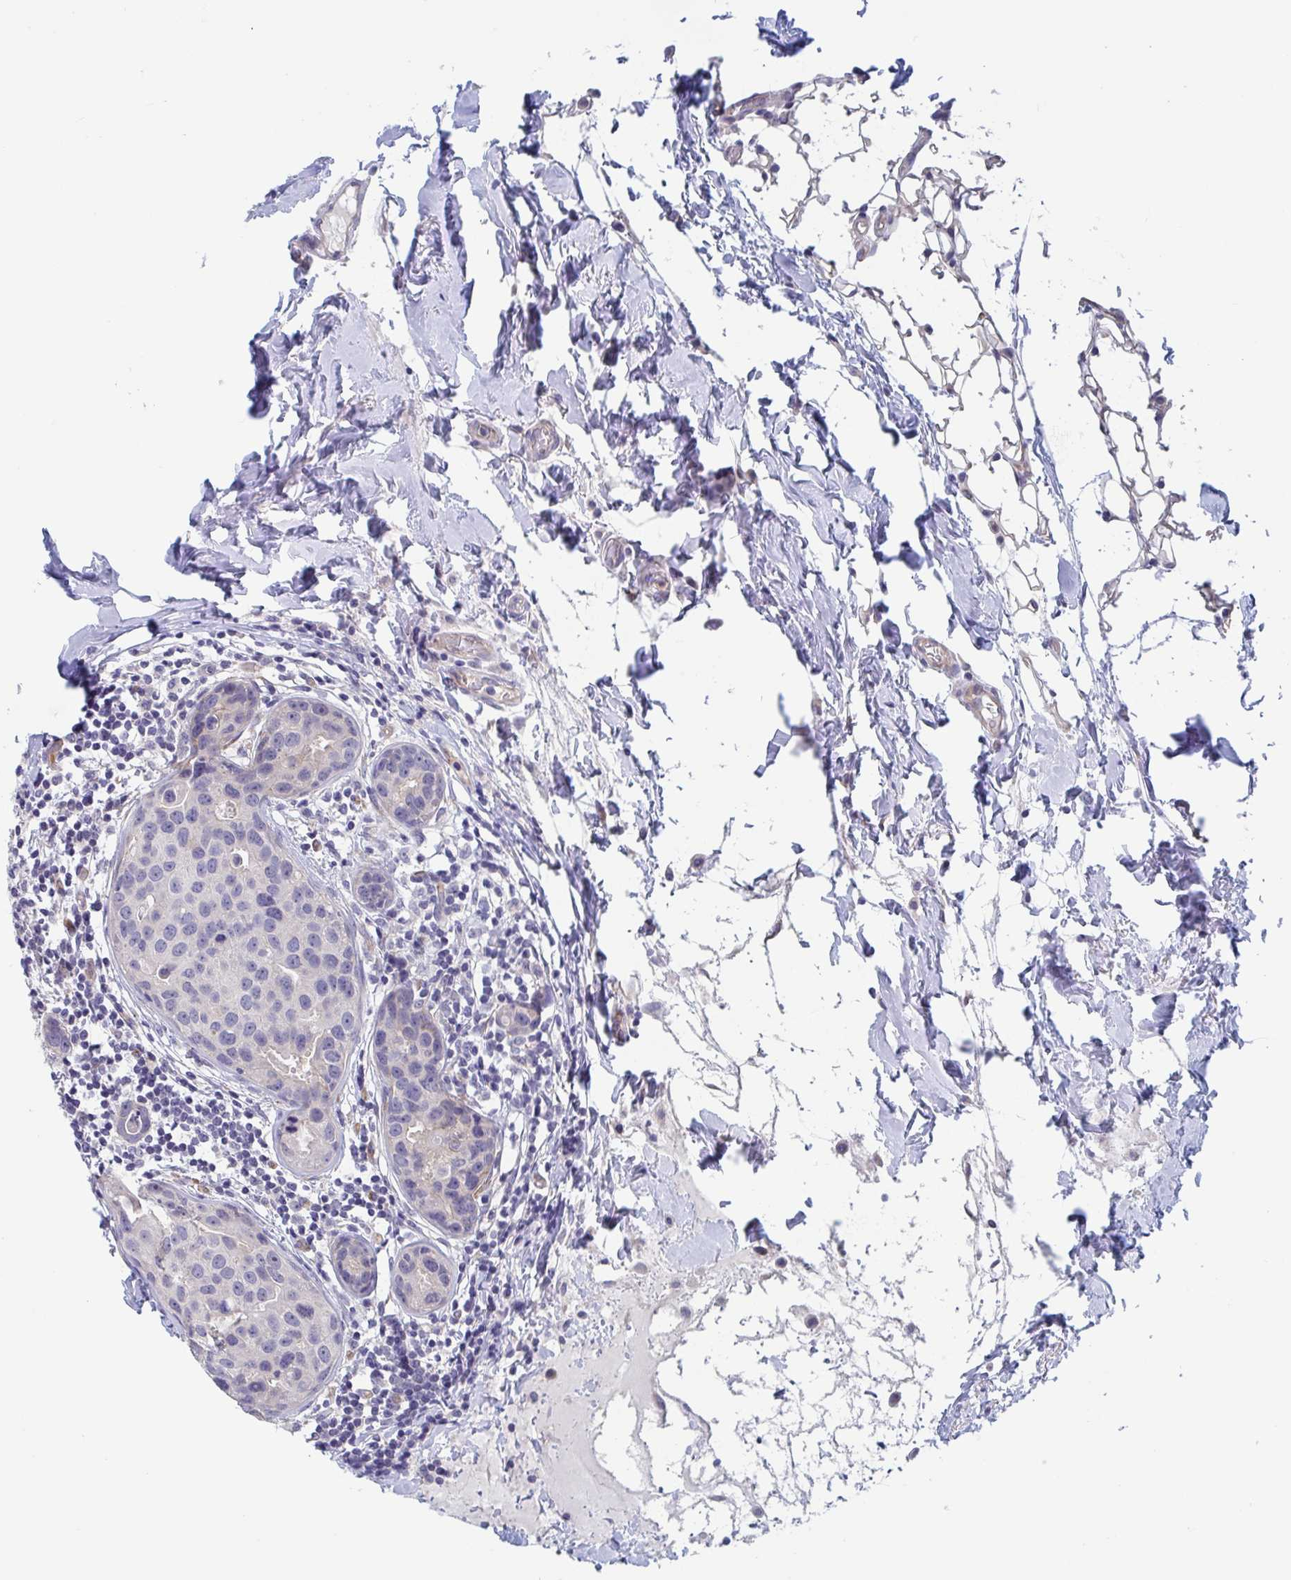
{"staining": {"intensity": "negative", "quantity": "none", "location": "none"}, "tissue": "breast cancer", "cell_type": "Tumor cells", "image_type": "cancer", "snomed": [{"axis": "morphology", "description": "Duct carcinoma"}, {"axis": "topography", "description": "Breast"}], "caption": "This is an immunohistochemistry (IHC) micrograph of human breast cancer (intraductal carcinoma). There is no positivity in tumor cells.", "gene": "ST14", "patient": {"sex": "female", "age": 24}}